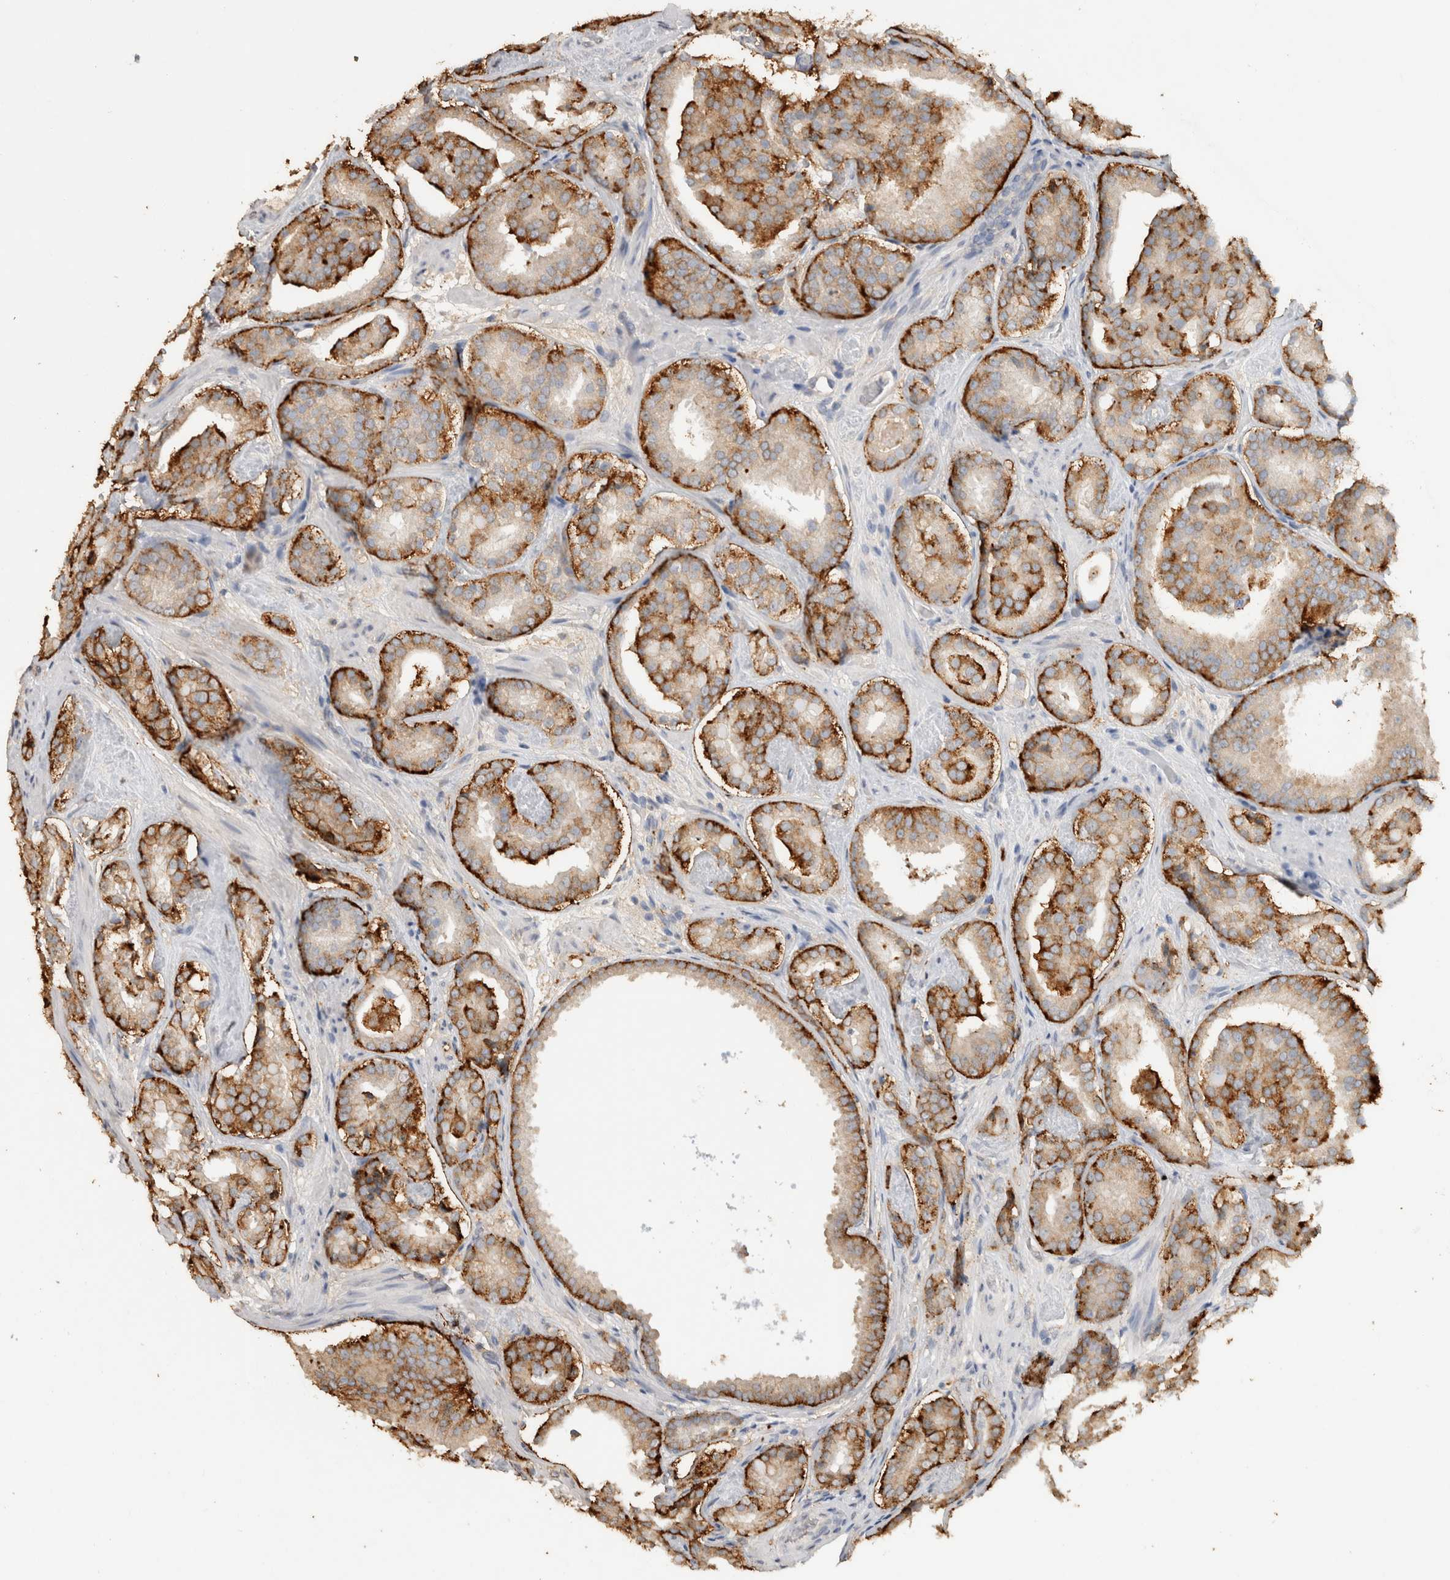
{"staining": {"intensity": "strong", "quantity": ">75%", "location": "cytoplasmic/membranous"}, "tissue": "prostate cancer", "cell_type": "Tumor cells", "image_type": "cancer", "snomed": [{"axis": "morphology", "description": "Adenocarcinoma, Low grade"}, {"axis": "topography", "description": "Prostate"}], "caption": "Prostate low-grade adenocarcinoma tissue demonstrates strong cytoplasmic/membranous staining in about >75% of tumor cells, visualized by immunohistochemistry. The staining was performed using DAB to visualize the protein expression in brown, while the nuclei were stained in blue with hematoxylin (Magnification: 20x).", "gene": "NAALADL2", "patient": {"sex": "male", "age": 69}}